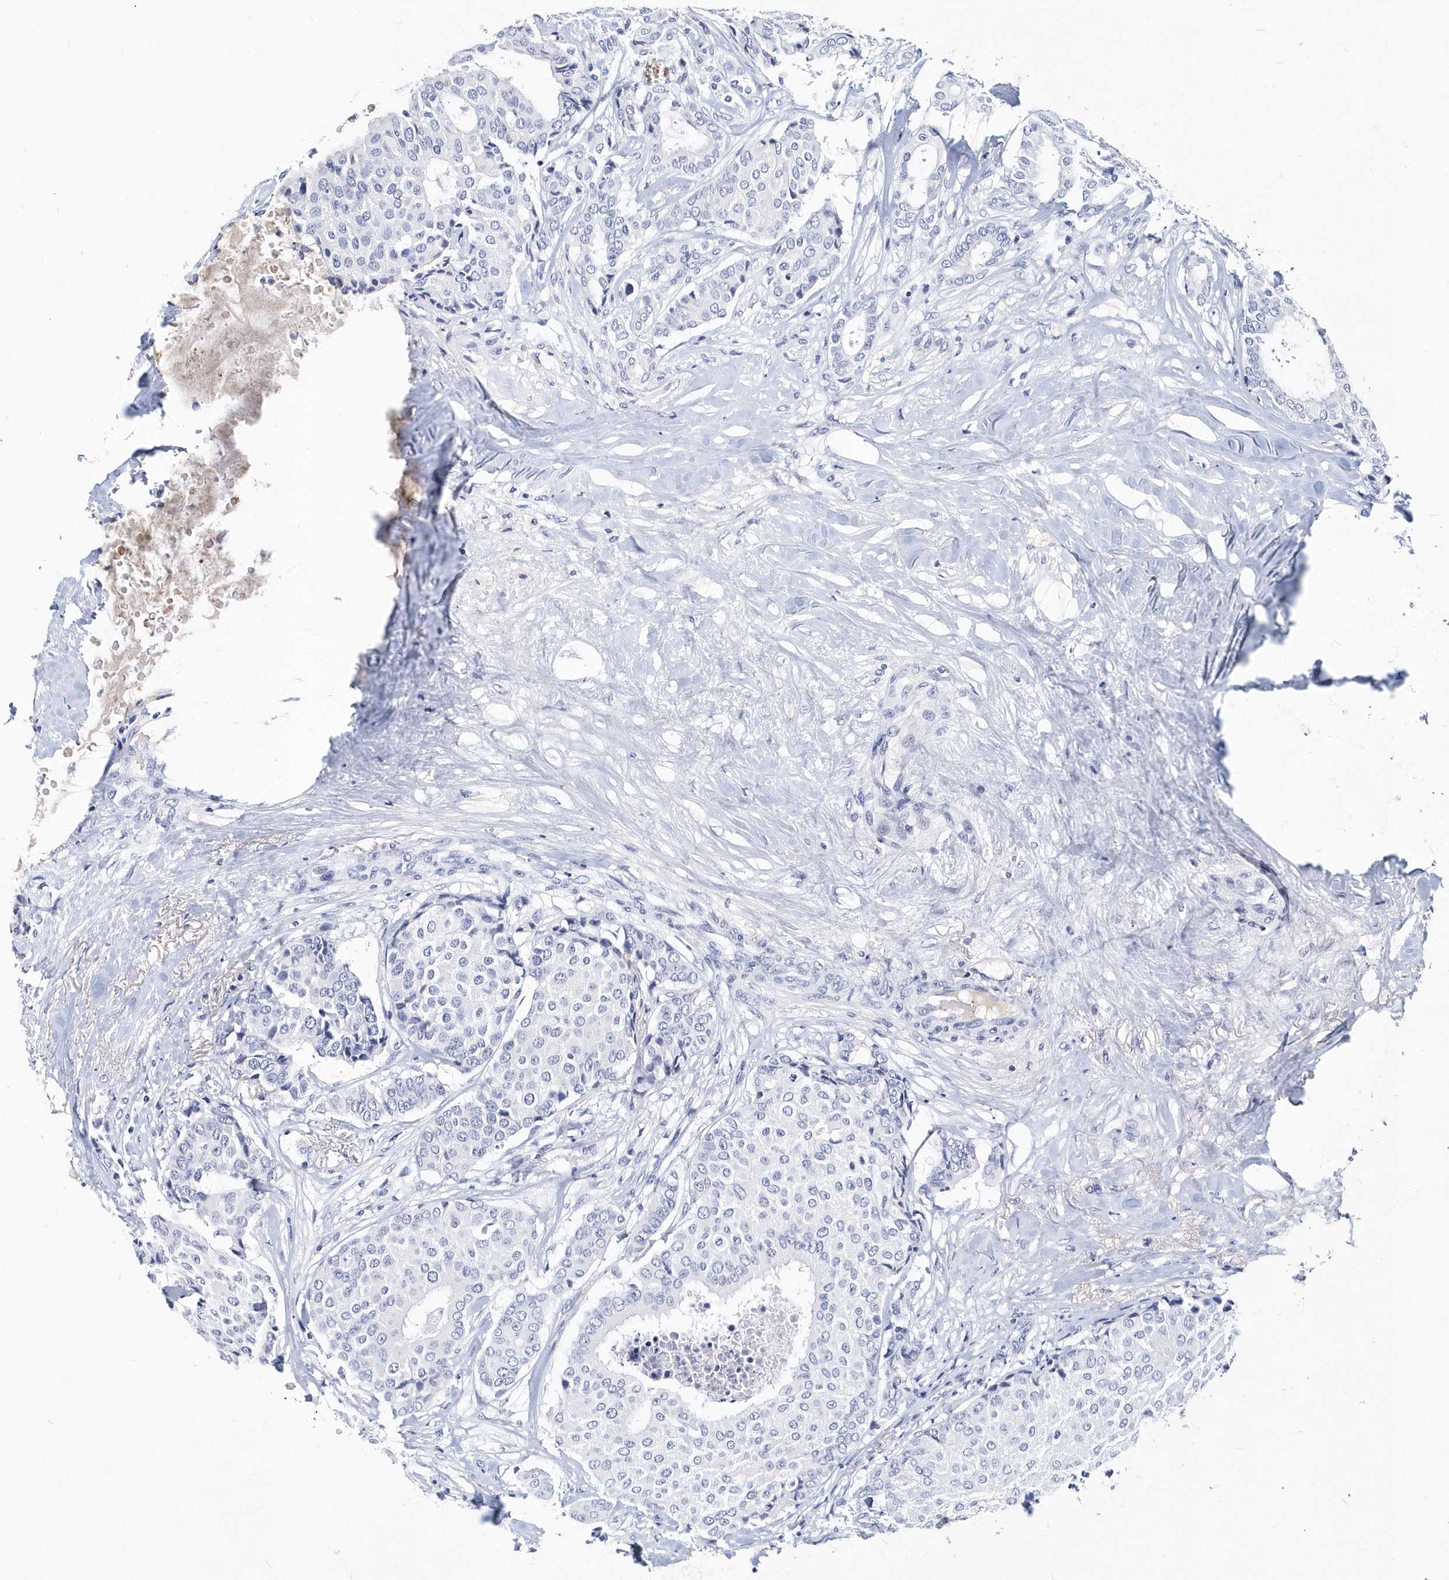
{"staining": {"intensity": "negative", "quantity": "none", "location": "none"}, "tissue": "breast cancer", "cell_type": "Tumor cells", "image_type": "cancer", "snomed": [{"axis": "morphology", "description": "Duct carcinoma"}, {"axis": "topography", "description": "Breast"}], "caption": "High power microscopy micrograph of an immunohistochemistry (IHC) micrograph of breast infiltrating ductal carcinoma, revealing no significant positivity in tumor cells.", "gene": "ITGA2B", "patient": {"sex": "female", "age": 75}}